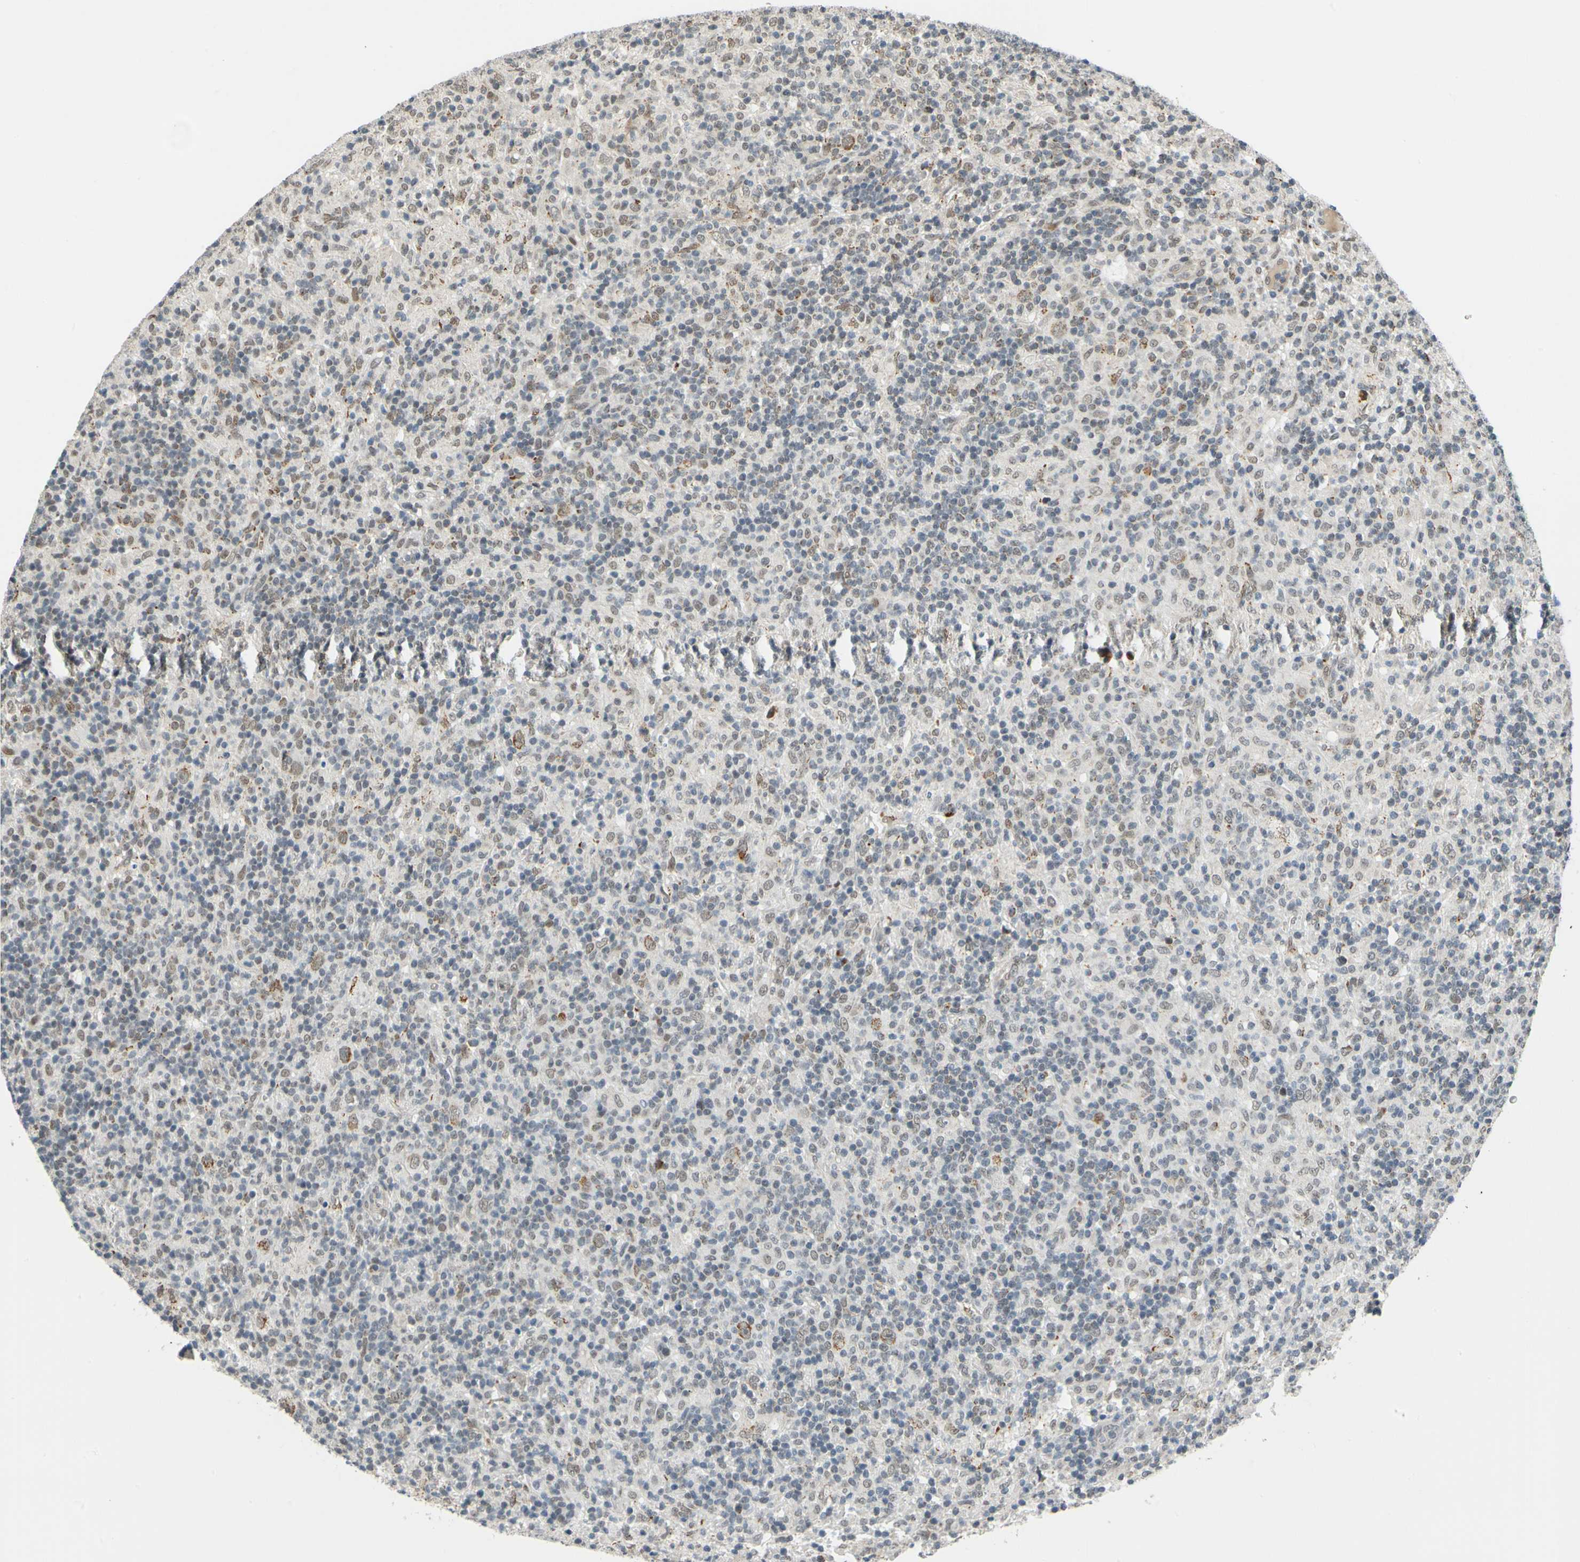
{"staining": {"intensity": "moderate", "quantity": ">75%", "location": "cytoplasmic/membranous"}, "tissue": "lymphoma", "cell_type": "Tumor cells", "image_type": "cancer", "snomed": [{"axis": "morphology", "description": "Hodgkin's disease, NOS"}, {"axis": "topography", "description": "Lymph node"}], "caption": "Tumor cells exhibit moderate cytoplasmic/membranous staining in about >75% of cells in lymphoma.", "gene": "POGZ", "patient": {"sex": "male", "age": 70}}